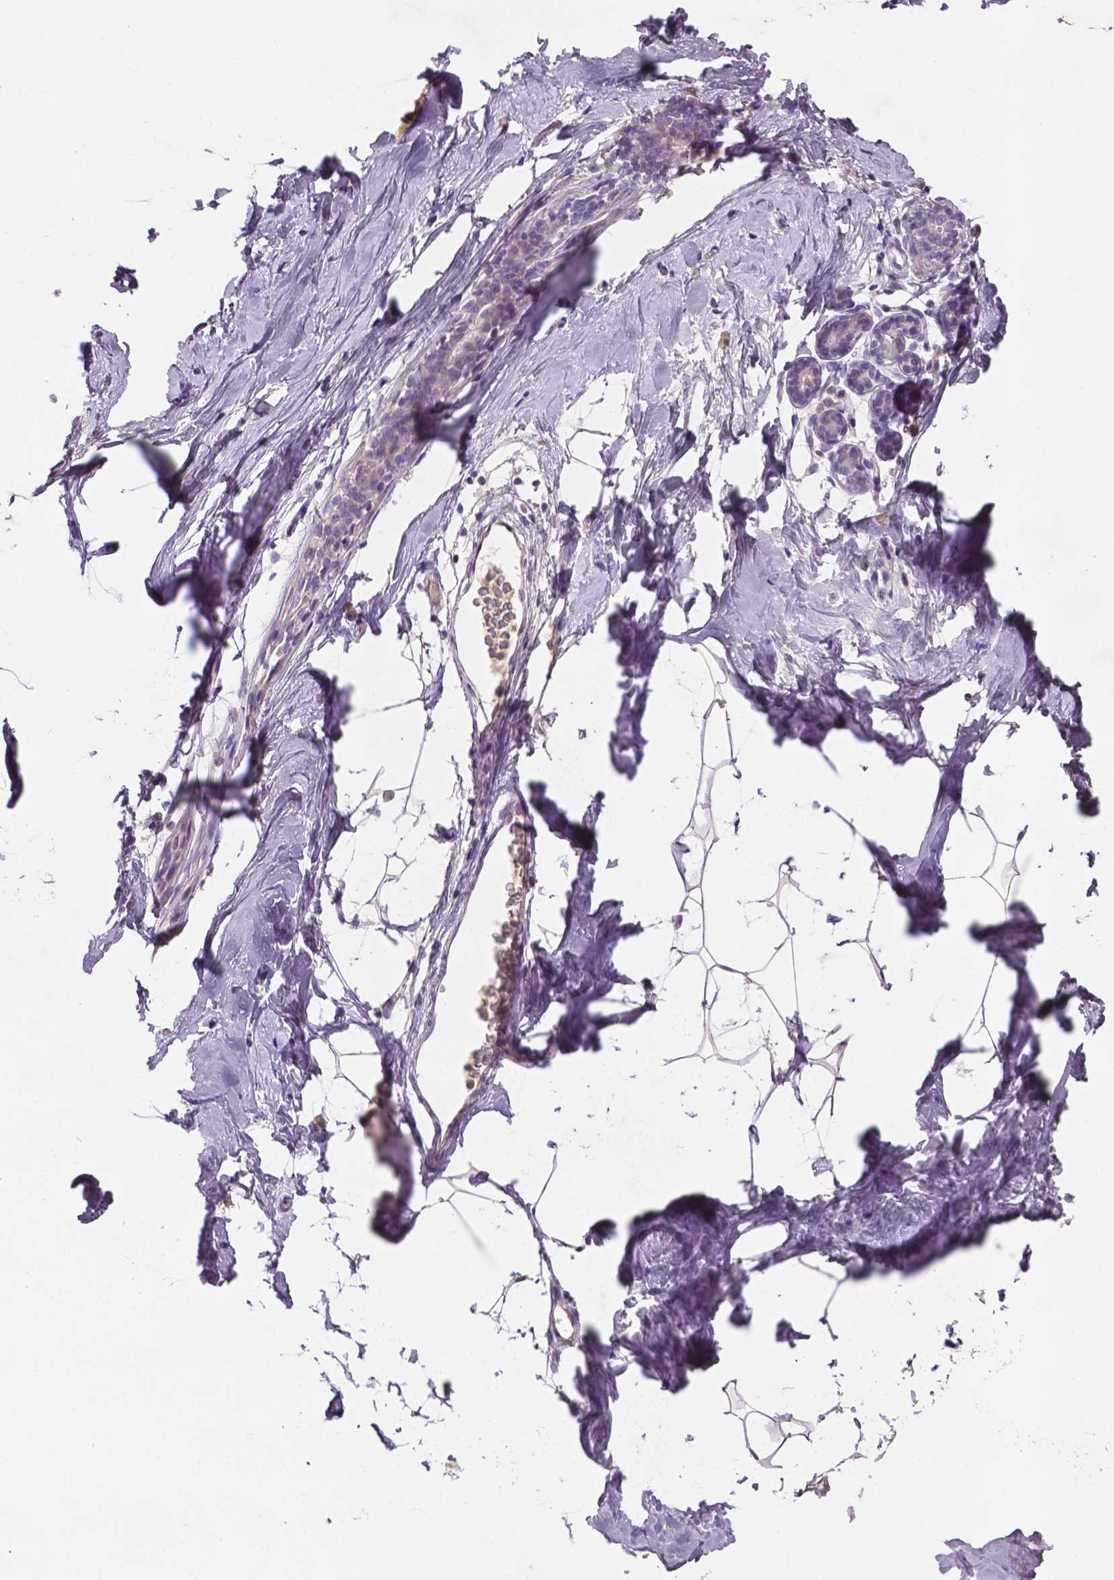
{"staining": {"intensity": "weak", "quantity": ">75%", "location": "nuclear"}, "tissue": "breast", "cell_type": "Adipocytes", "image_type": "normal", "snomed": [{"axis": "morphology", "description": "Normal tissue, NOS"}, {"axis": "topography", "description": "Breast"}], "caption": "Weak nuclear staining for a protein is seen in approximately >75% of adipocytes of unremarkable breast using IHC.", "gene": "MROH6", "patient": {"sex": "female", "age": 32}}